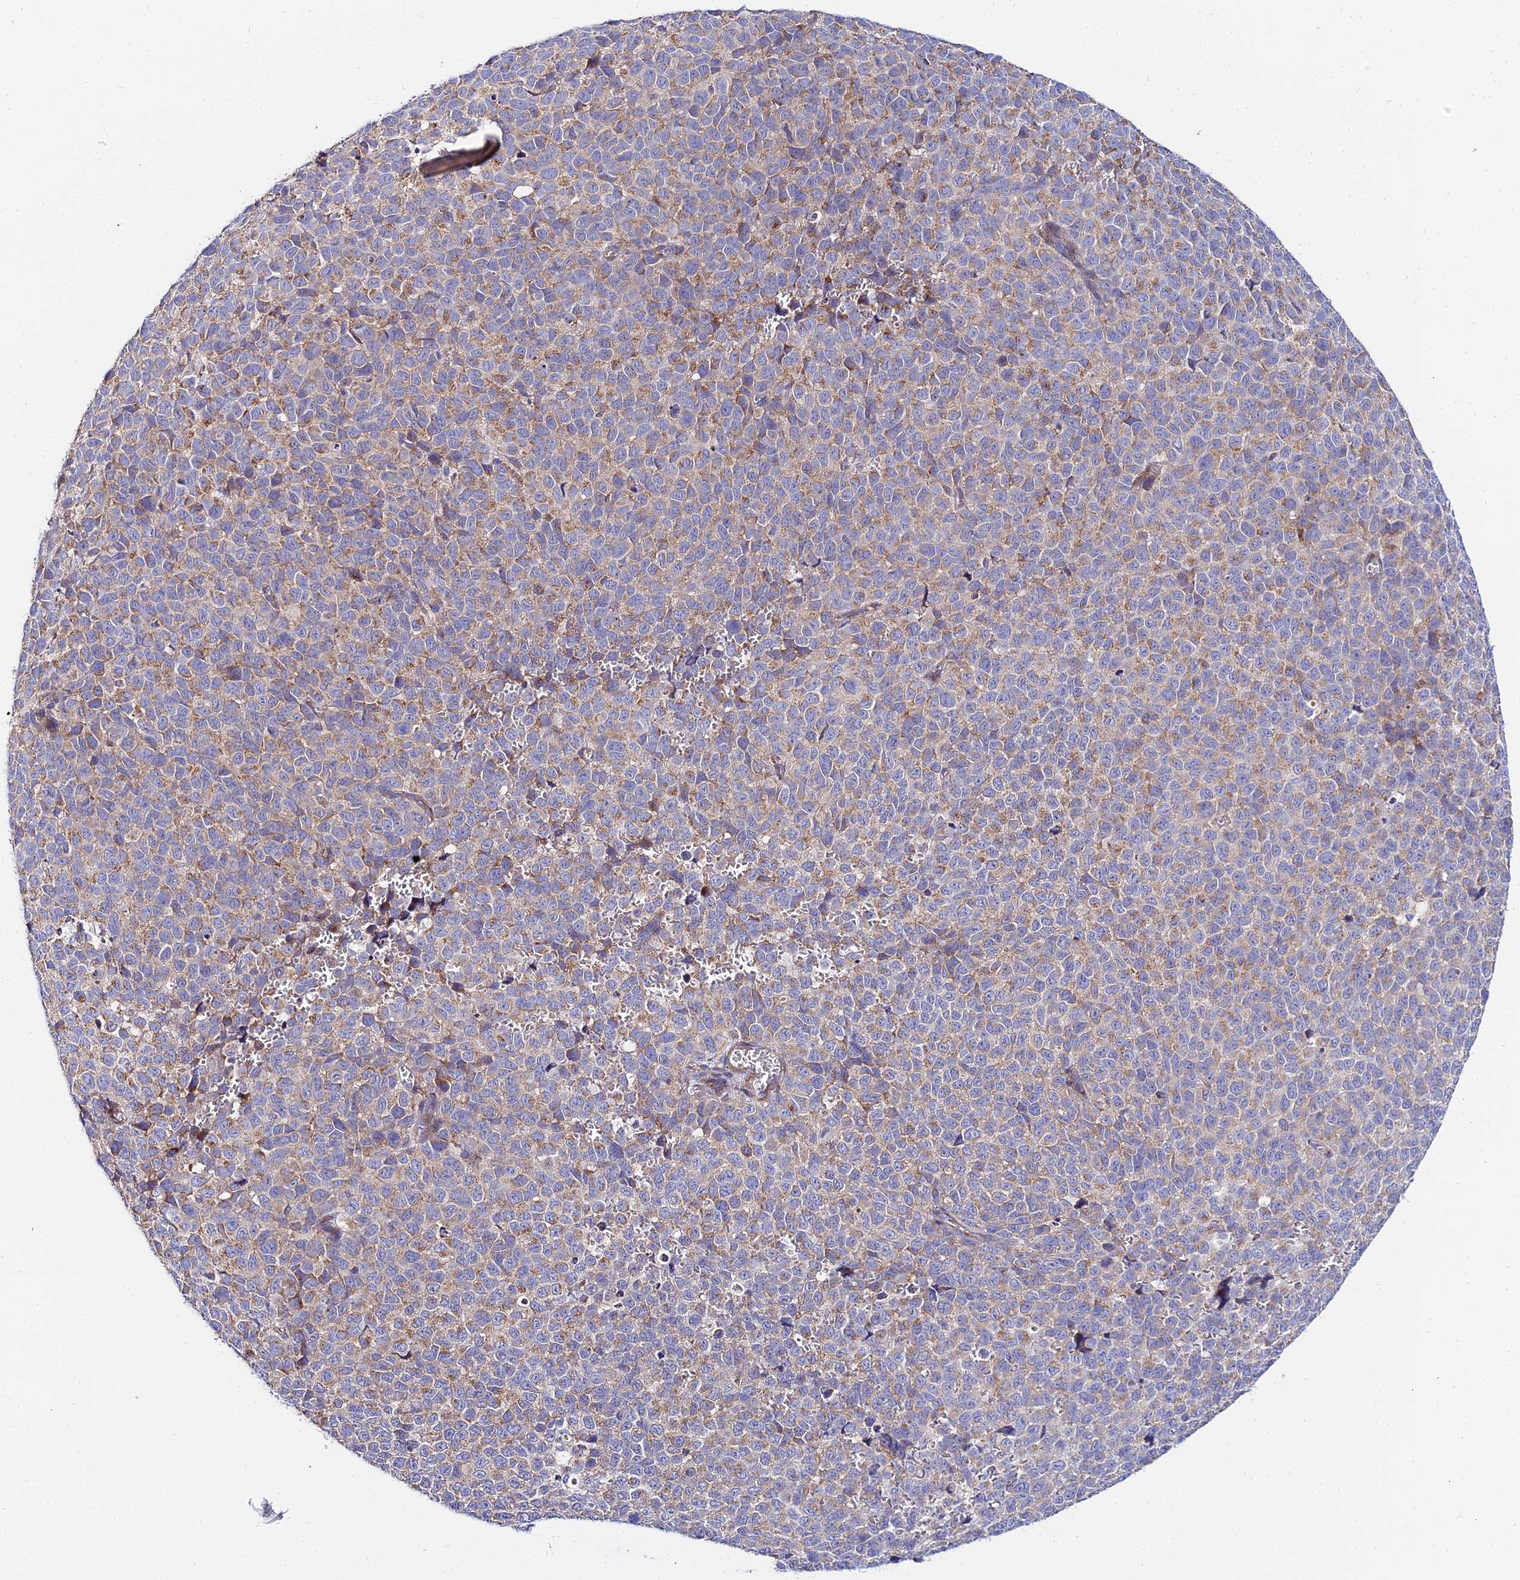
{"staining": {"intensity": "weak", "quantity": ">75%", "location": "cytoplasmic/membranous"}, "tissue": "melanoma", "cell_type": "Tumor cells", "image_type": "cancer", "snomed": [{"axis": "morphology", "description": "Malignant melanoma, NOS"}, {"axis": "topography", "description": "Nose, NOS"}], "caption": "Immunohistochemistry photomicrograph of neoplastic tissue: human melanoma stained using immunohistochemistry exhibits low levels of weak protein expression localized specifically in the cytoplasmic/membranous of tumor cells, appearing as a cytoplasmic/membranous brown color.", "gene": "ACOT2", "patient": {"sex": "female", "age": 48}}